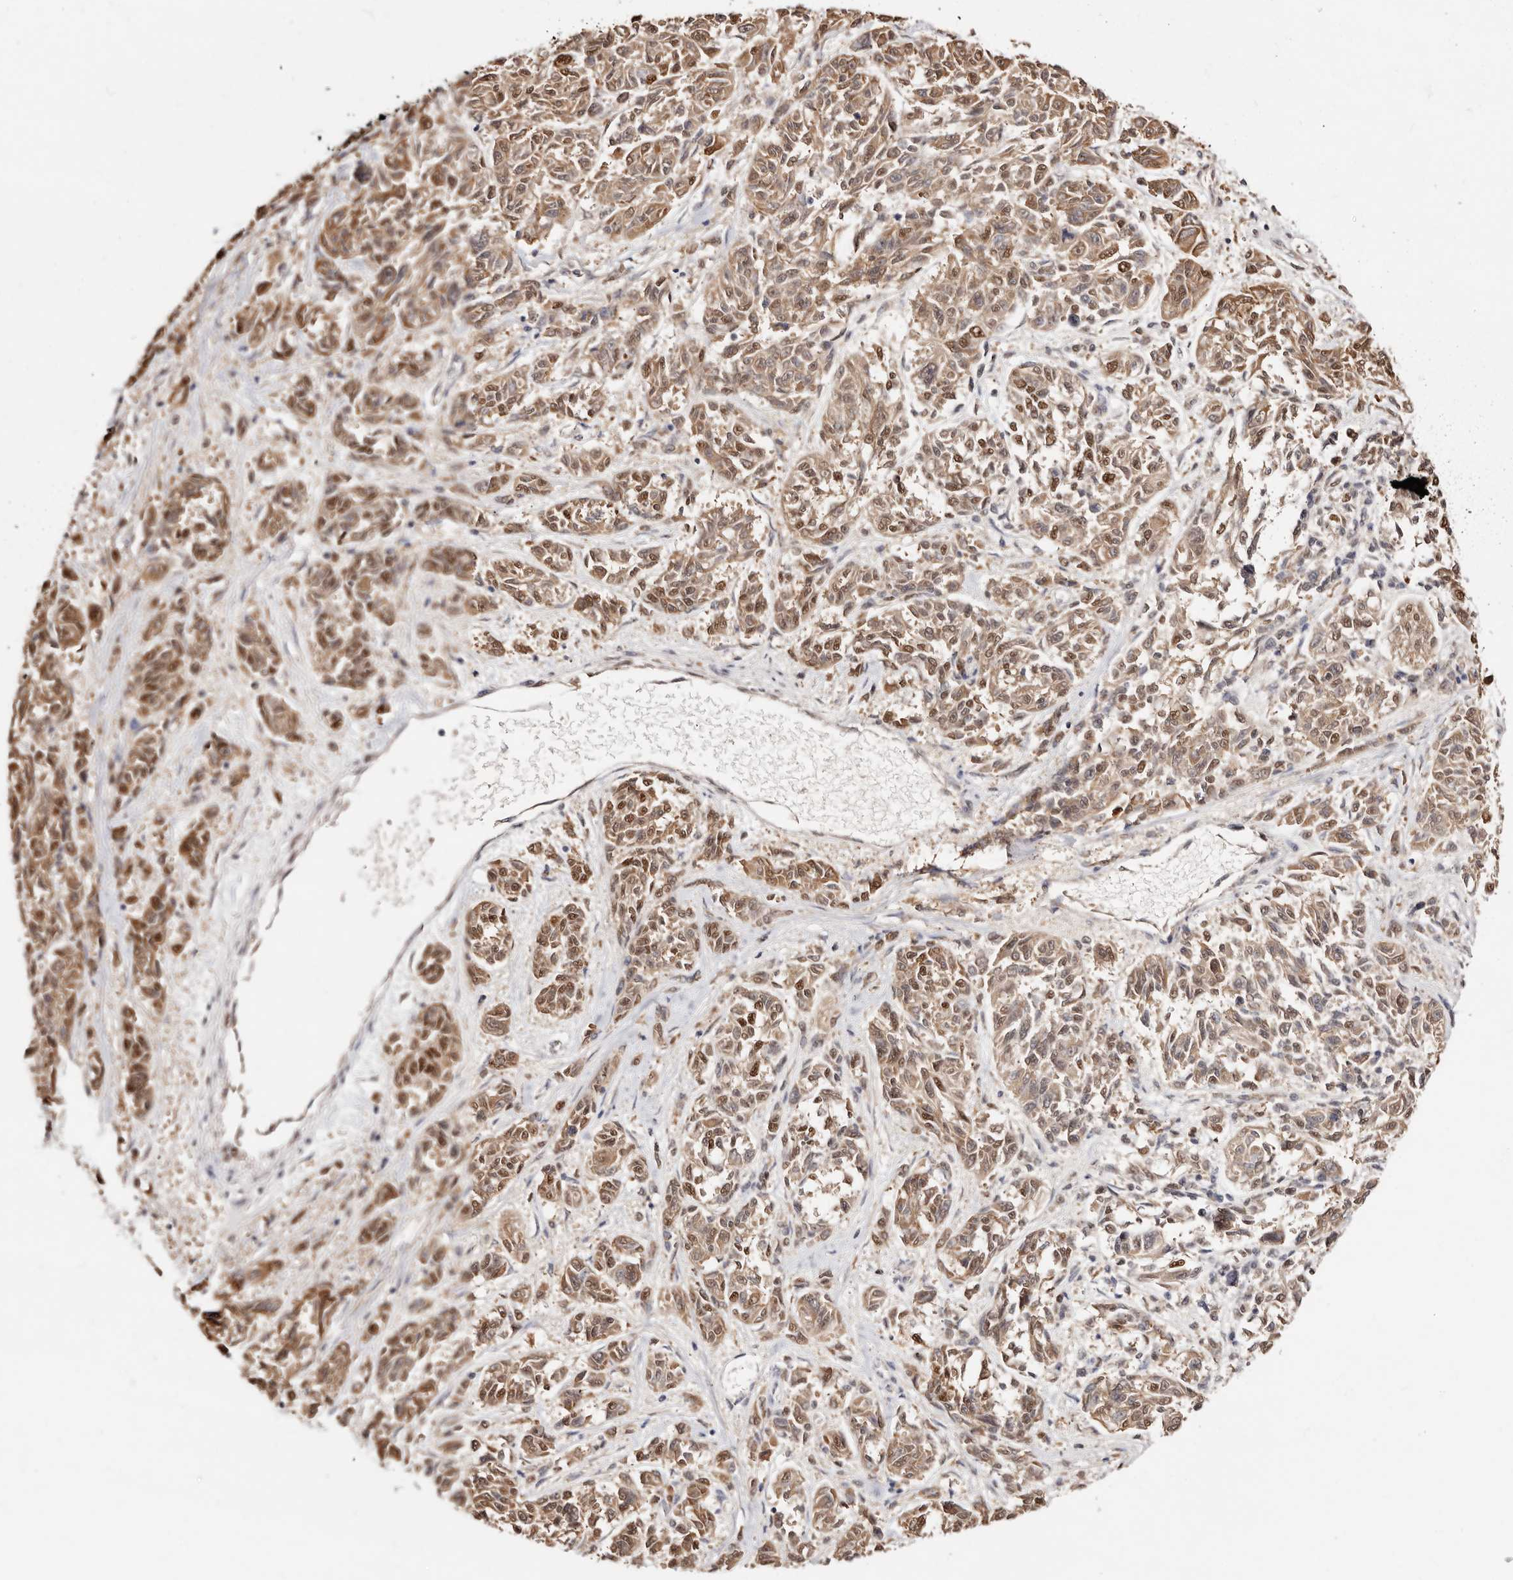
{"staining": {"intensity": "moderate", "quantity": ">75%", "location": "cytoplasmic/membranous,nuclear"}, "tissue": "melanoma", "cell_type": "Tumor cells", "image_type": "cancer", "snomed": [{"axis": "morphology", "description": "Malignant melanoma, NOS"}, {"axis": "topography", "description": "Skin"}], "caption": "Brown immunohistochemical staining in malignant melanoma displays moderate cytoplasmic/membranous and nuclear expression in about >75% of tumor cells.", "gene": "TKT", "patient": {"sex": "male", "age": 53}}